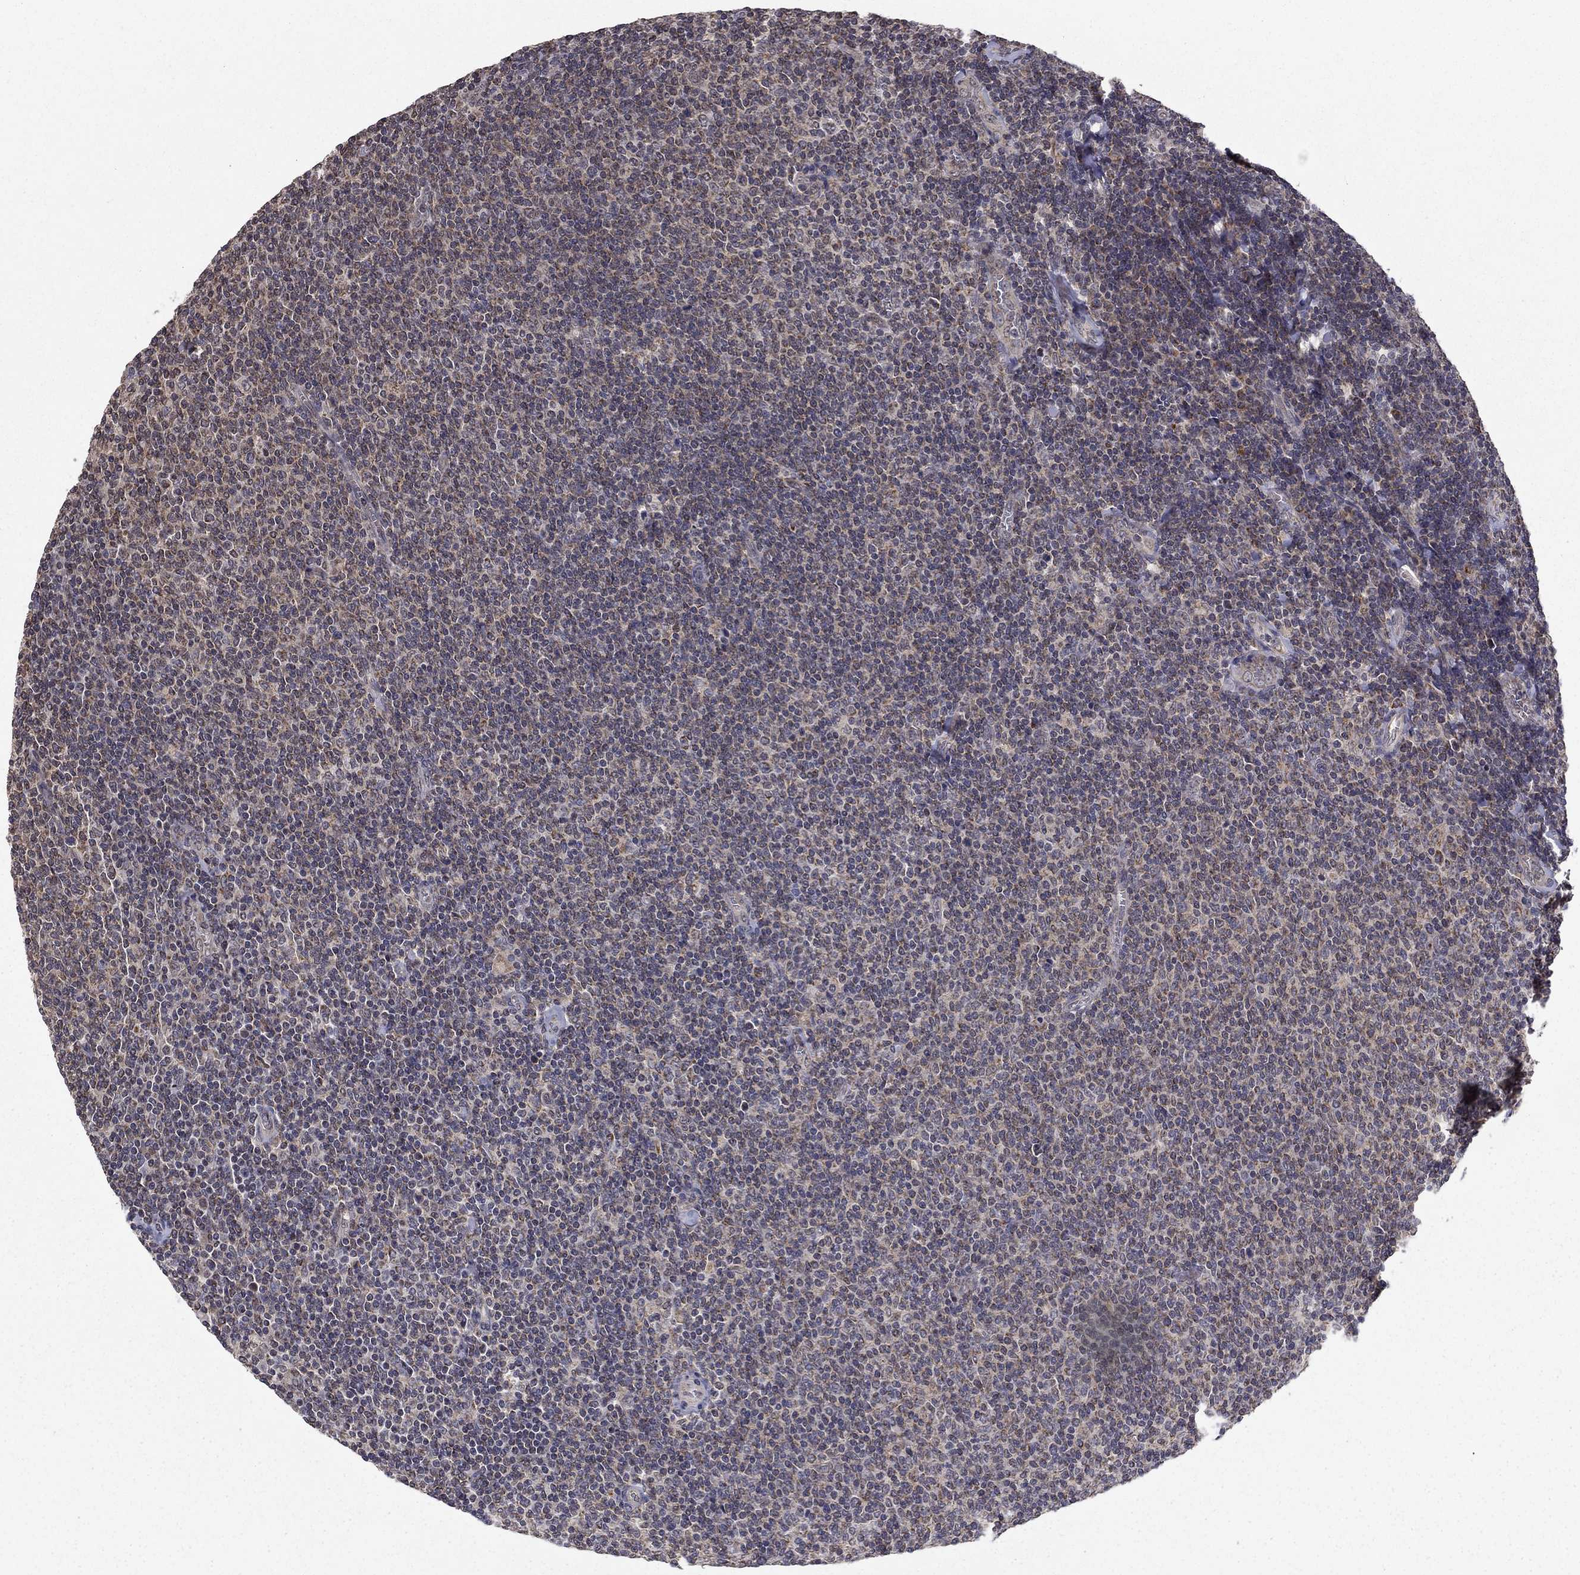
{"staining": {"intensity": "negative", "quantity": "none", "location": "none"}, "tissue": "lymphoma", "cell_type": "Tumor cells", "image_type": "cancer", "snomed": [{"axis": "morphology", "description": "Malignant lymphoma, non-Hodgkin's type, Low grade"}, {"axis": "topography", "description": "Lymph node"}], "caption": "The immunohistochemistry histopathology image has no significant positivity in tumor cells of malignant lymphoma, non-Hodgkin's type (low-grade) tissue.", "gene": "SLC2A13", "patient": {"sex": "male", "age": 52}}